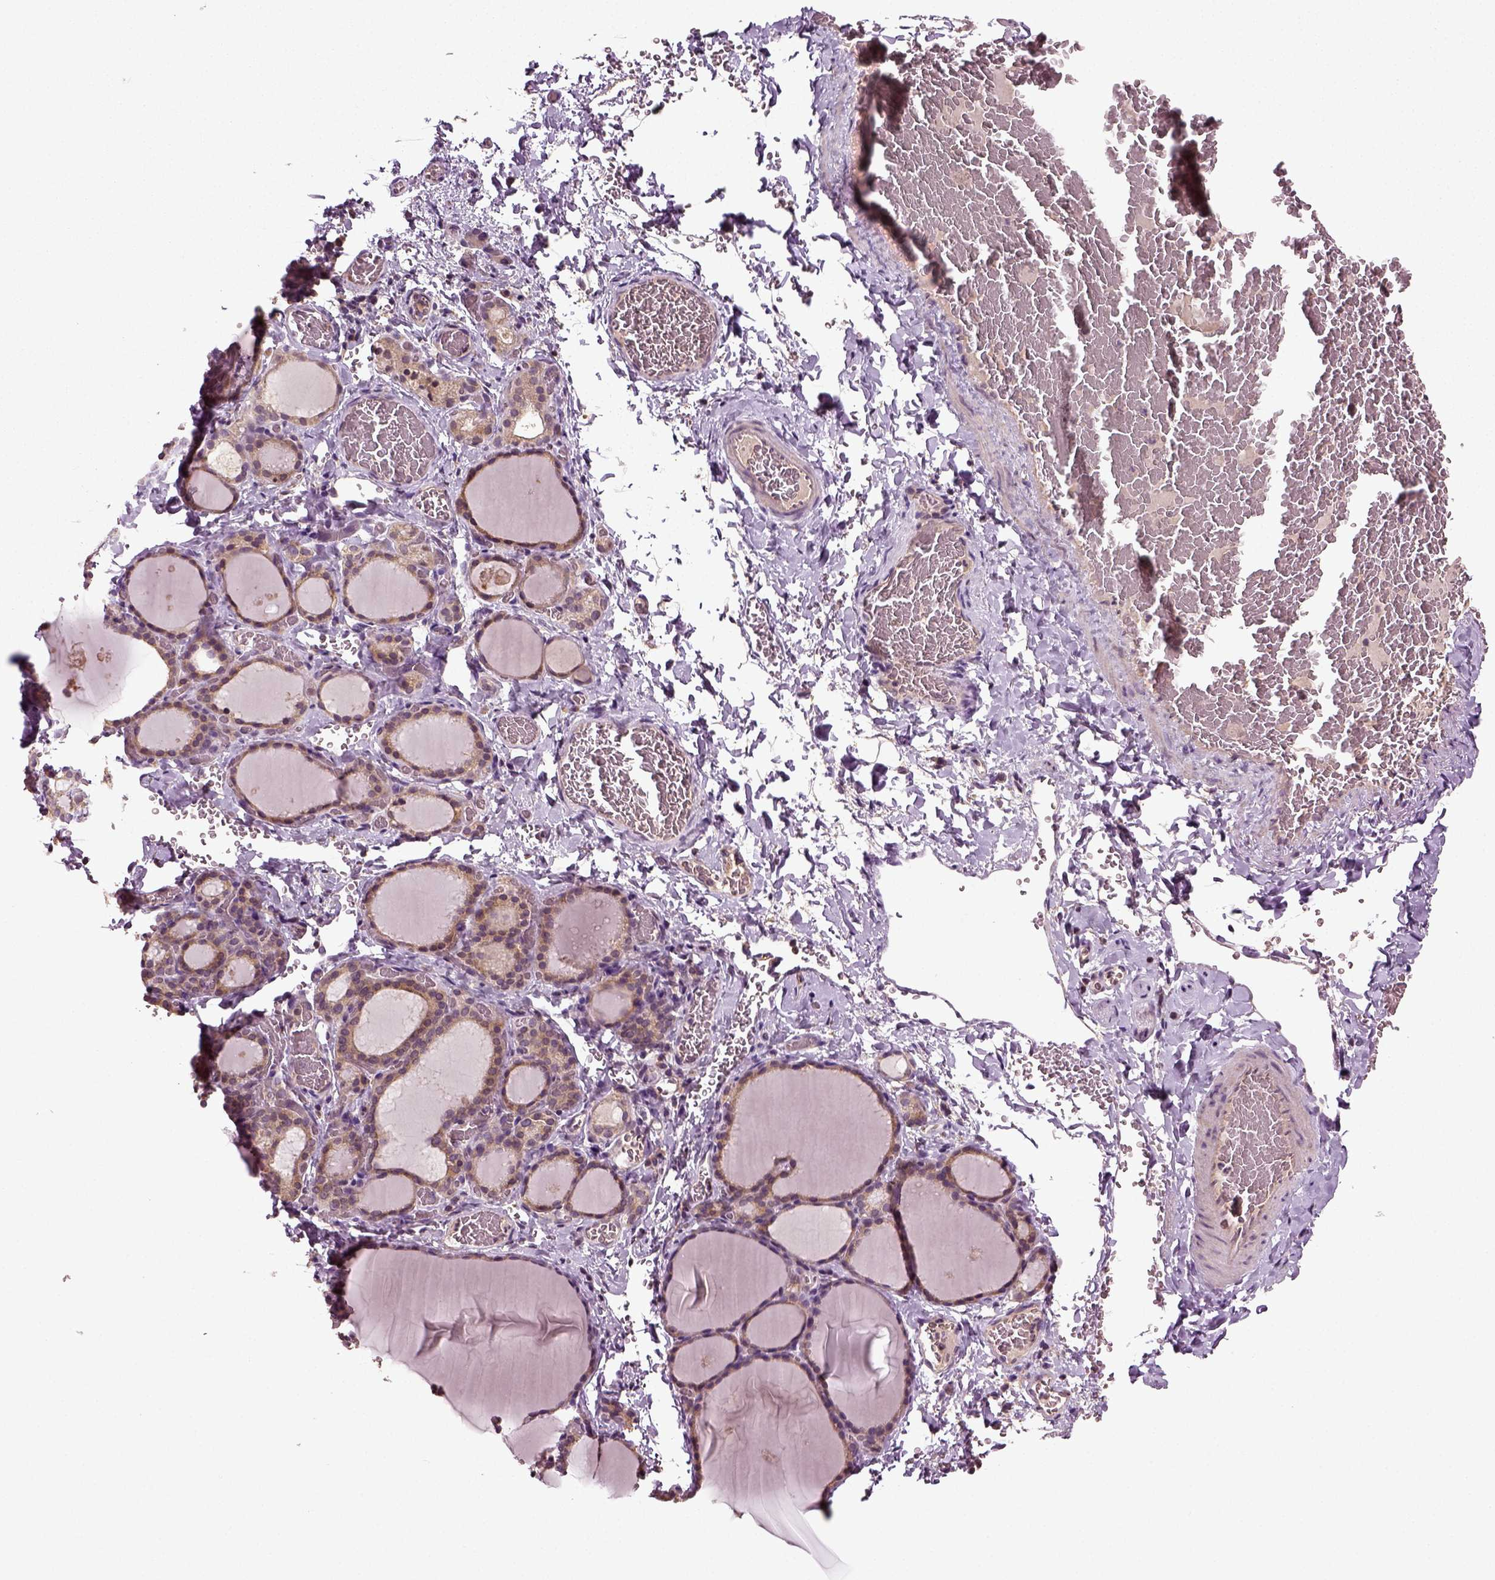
{"staining": {"intensity": "weak", "quantity": ">75%", "location": "cytoplasmic/membranous"}, "tissue": "thyroid gland", "cell_type": "Glandular cells", "image_type": "normal", "snomed": [{"axis": "morphology", "description": "Normal tissue, NOS"}, {"axis": "morphology", "description": "Hyperplasia, NOS"}, {"axis": "topography", "description": "Thyroid gland"}], "caption": "Protein staining of unremarkable thyroid gland displays weak cytoplasmic/membranous positivity in about >75% of glandular cells. (DAB IHC with brightfield microscopy, high magnification).", "gene": "ERV3", "patient": {"sex": "female", "age": 27}}